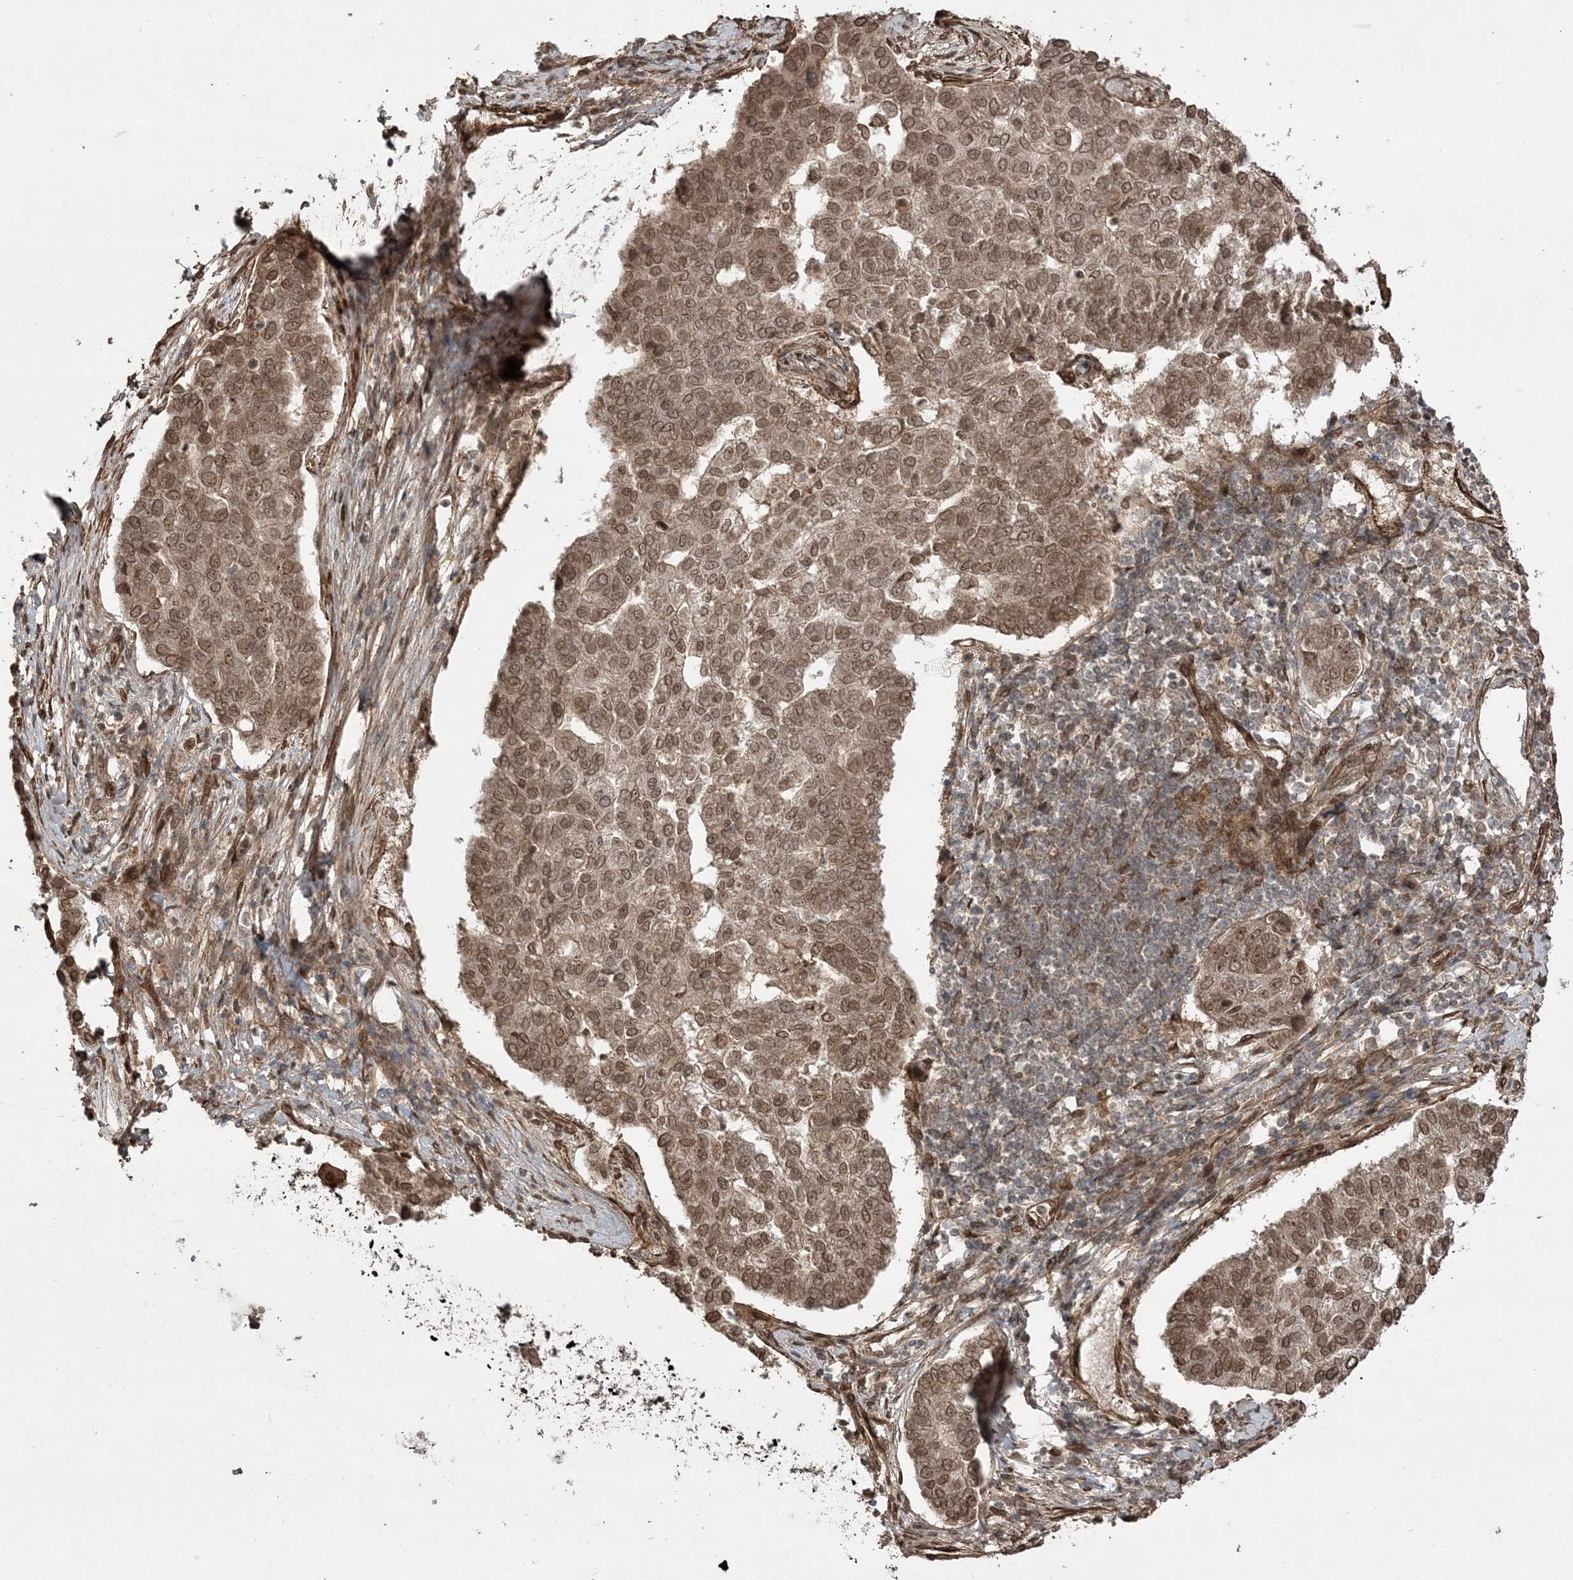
{"staining": {"intensity": "moderate", "quantity": ">75%", "location": "cytoplasmic/membranous,nuclear"}, "tissue": "pancreatic cancer", "cell_type": "Tumor cells", "image_type": "cancer", "snomed": [{"axis": "morphology", "description": "Adenocarcinoma, NOS"}, {"axis": "topography", "description": "Pancreas"}], "caption": "Pancreatic adenocarcinoma tissue shows moderate cytoplasmic/membranous and nuclear positivity in about >75% of tumor cells", "gene": "ETAA1", "patient": {"sex": "female", "age": 61}}